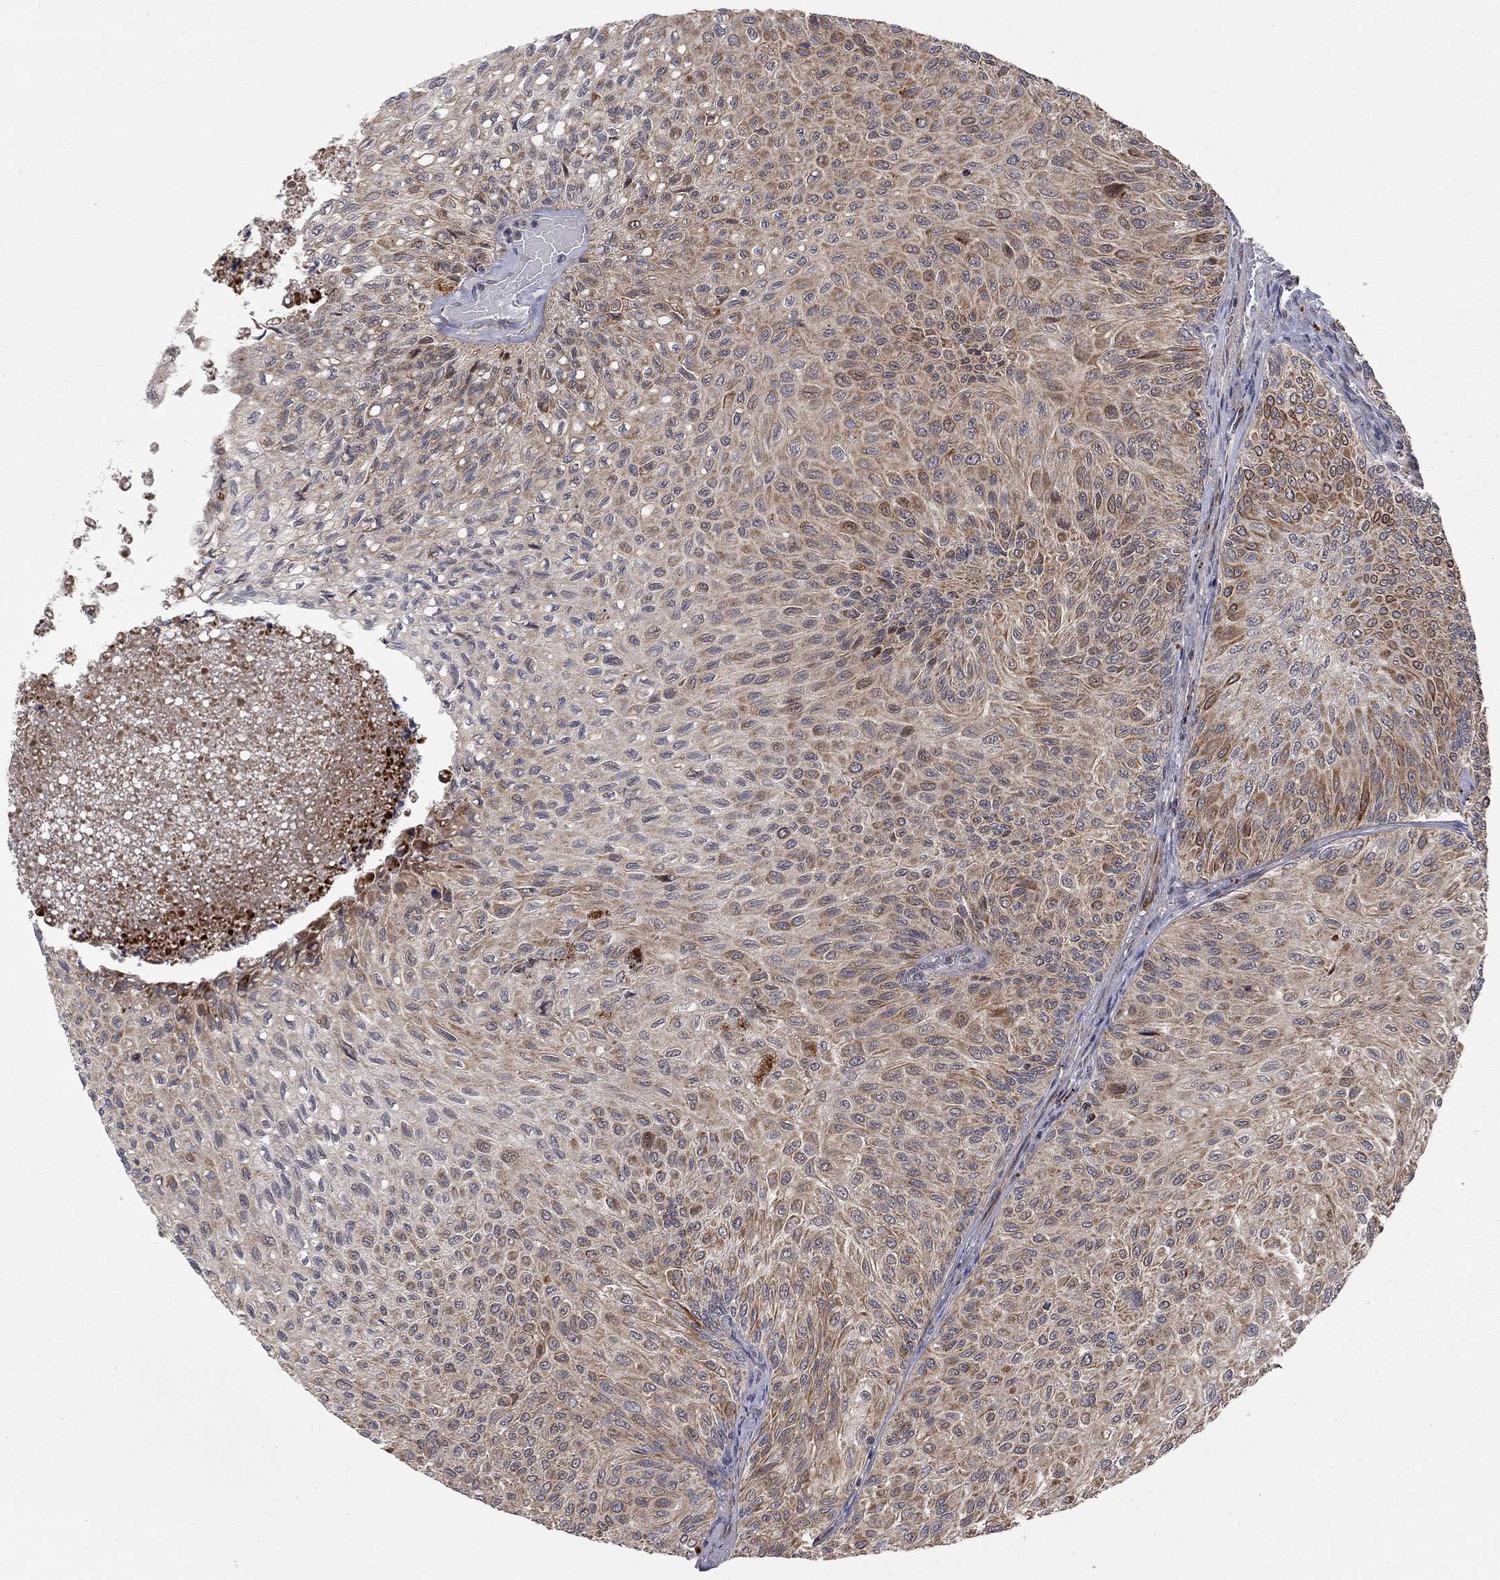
{"staining": {"intensity": "moderate", "quantity": "25%-75%", "location": "cytoplasmic/membranous"}, "tissue": "urothelial cancer", "cell_type": "Tumor cells", "image_type": "cancer", "snomed": [{"axis": "morphology", "description": "Urothelial carcinoma, Low grade"}, {"axis": "topography", "description": "Urinary bladder"}], "caption": "There is medium levels of moderate cytoplasmic/membranous expression in tumor cells of urothelial cancer, as demonstrated by immunohistochemical staining (brown color).", "gene": "IDS", "patient": {"sex": "male", "age": 78}}